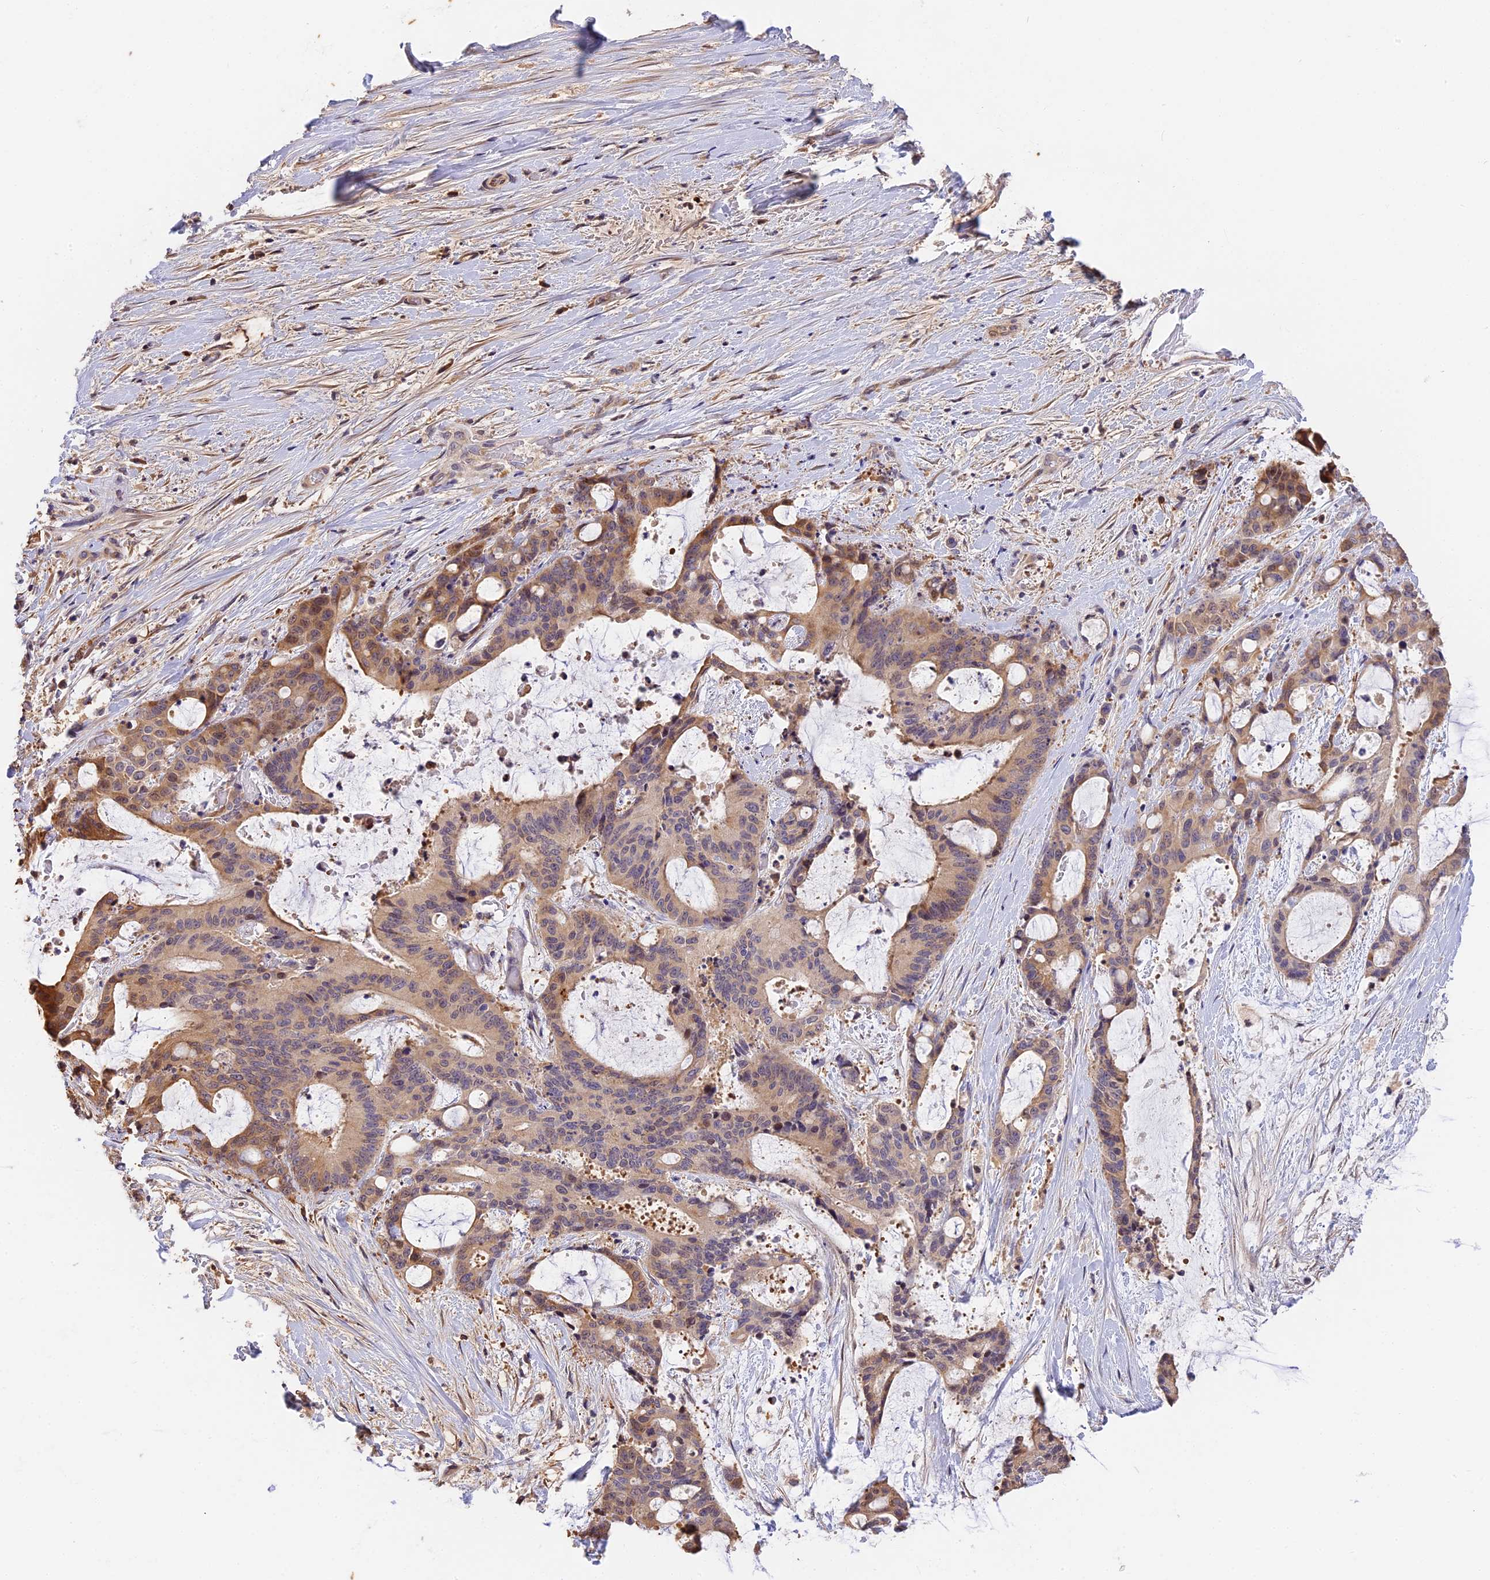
{"staining": {"intensity": "moderate", "quantity": ">75%", "location": "cytoplasmic/membranous"}, "tissue": "liver cancer", "cell_type": "Tumor cells", "image_type": "cancer", "snomed": [{"axis": "morphology", "description": "Normal tissue, NOS"}, {"axis": "morphology", "description": "Cholangiocarcinoma"}, {"axis": "topography", "description": "Liver"}, {"axis": "topography", "description": "Peripheral nerve tissue"}], "caption": "IHC micrograph of neoplastic tissue: cholangiocarcinoma (liver) stained using immunohistochemistry shows medium levels of moderate protein expression localized specifically in the cytoplasmic/membranous of tumor cells, appearing as a cytoplasmic/membranous brown color.", "gene": "BSCL2", "patient": {"sex": "female", "age": 73}}